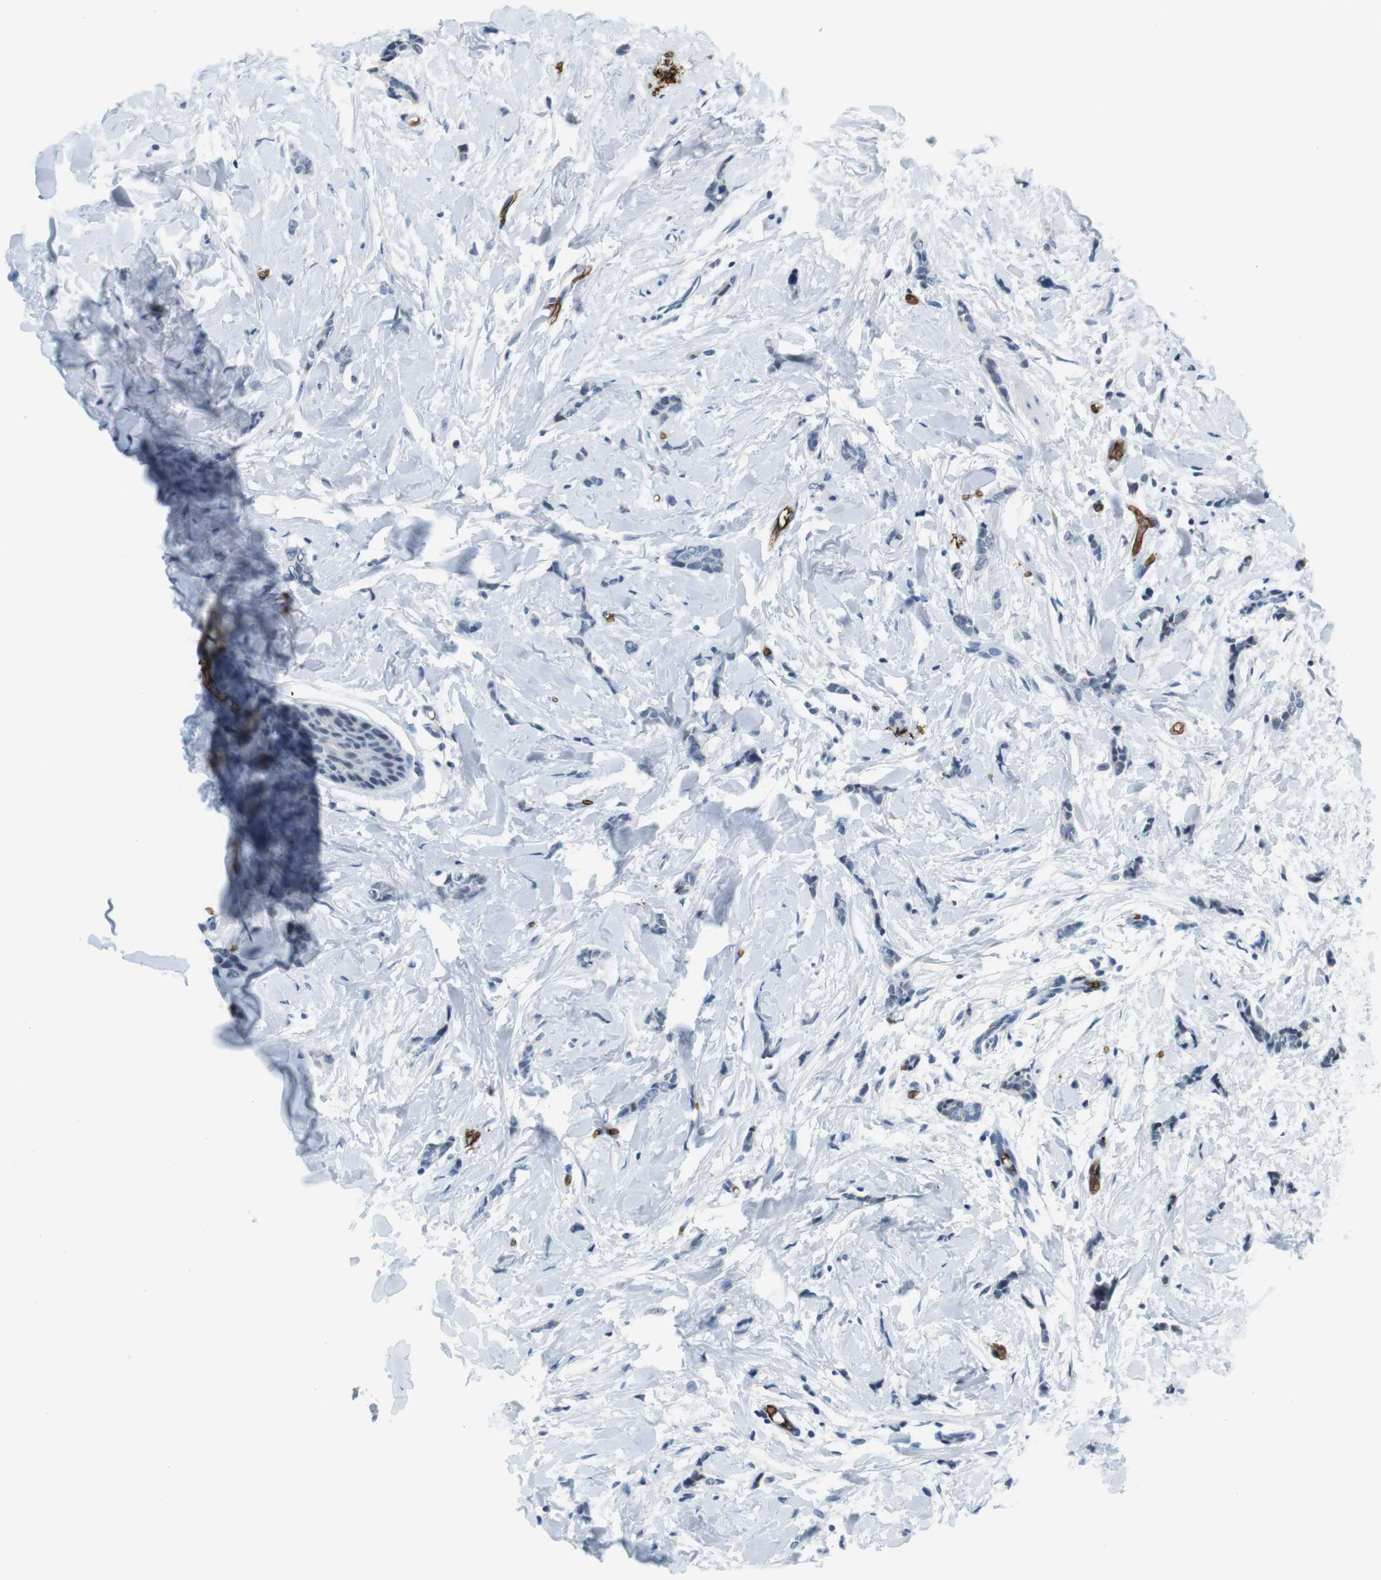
{"staining": {"intensity": "negative", "quantity": "none", "location": "none"}, "tissue": "breast cancer", "cell_type": "Tumor cells", "image_type": "cancer", "snomed": [{"axis": "morphology", "description": "Lobular carcinoma"}, {"axis": "topography", "description": "Skin"}, {"axis": "topography", "description": "Breast"}], "caption": "Immunohistochemical staining of human breast lobular carcinoma reveals no significant expression in tumor cells.", "gene": "SLC4A1", "patient": {"sex": "female", "age": 46}}